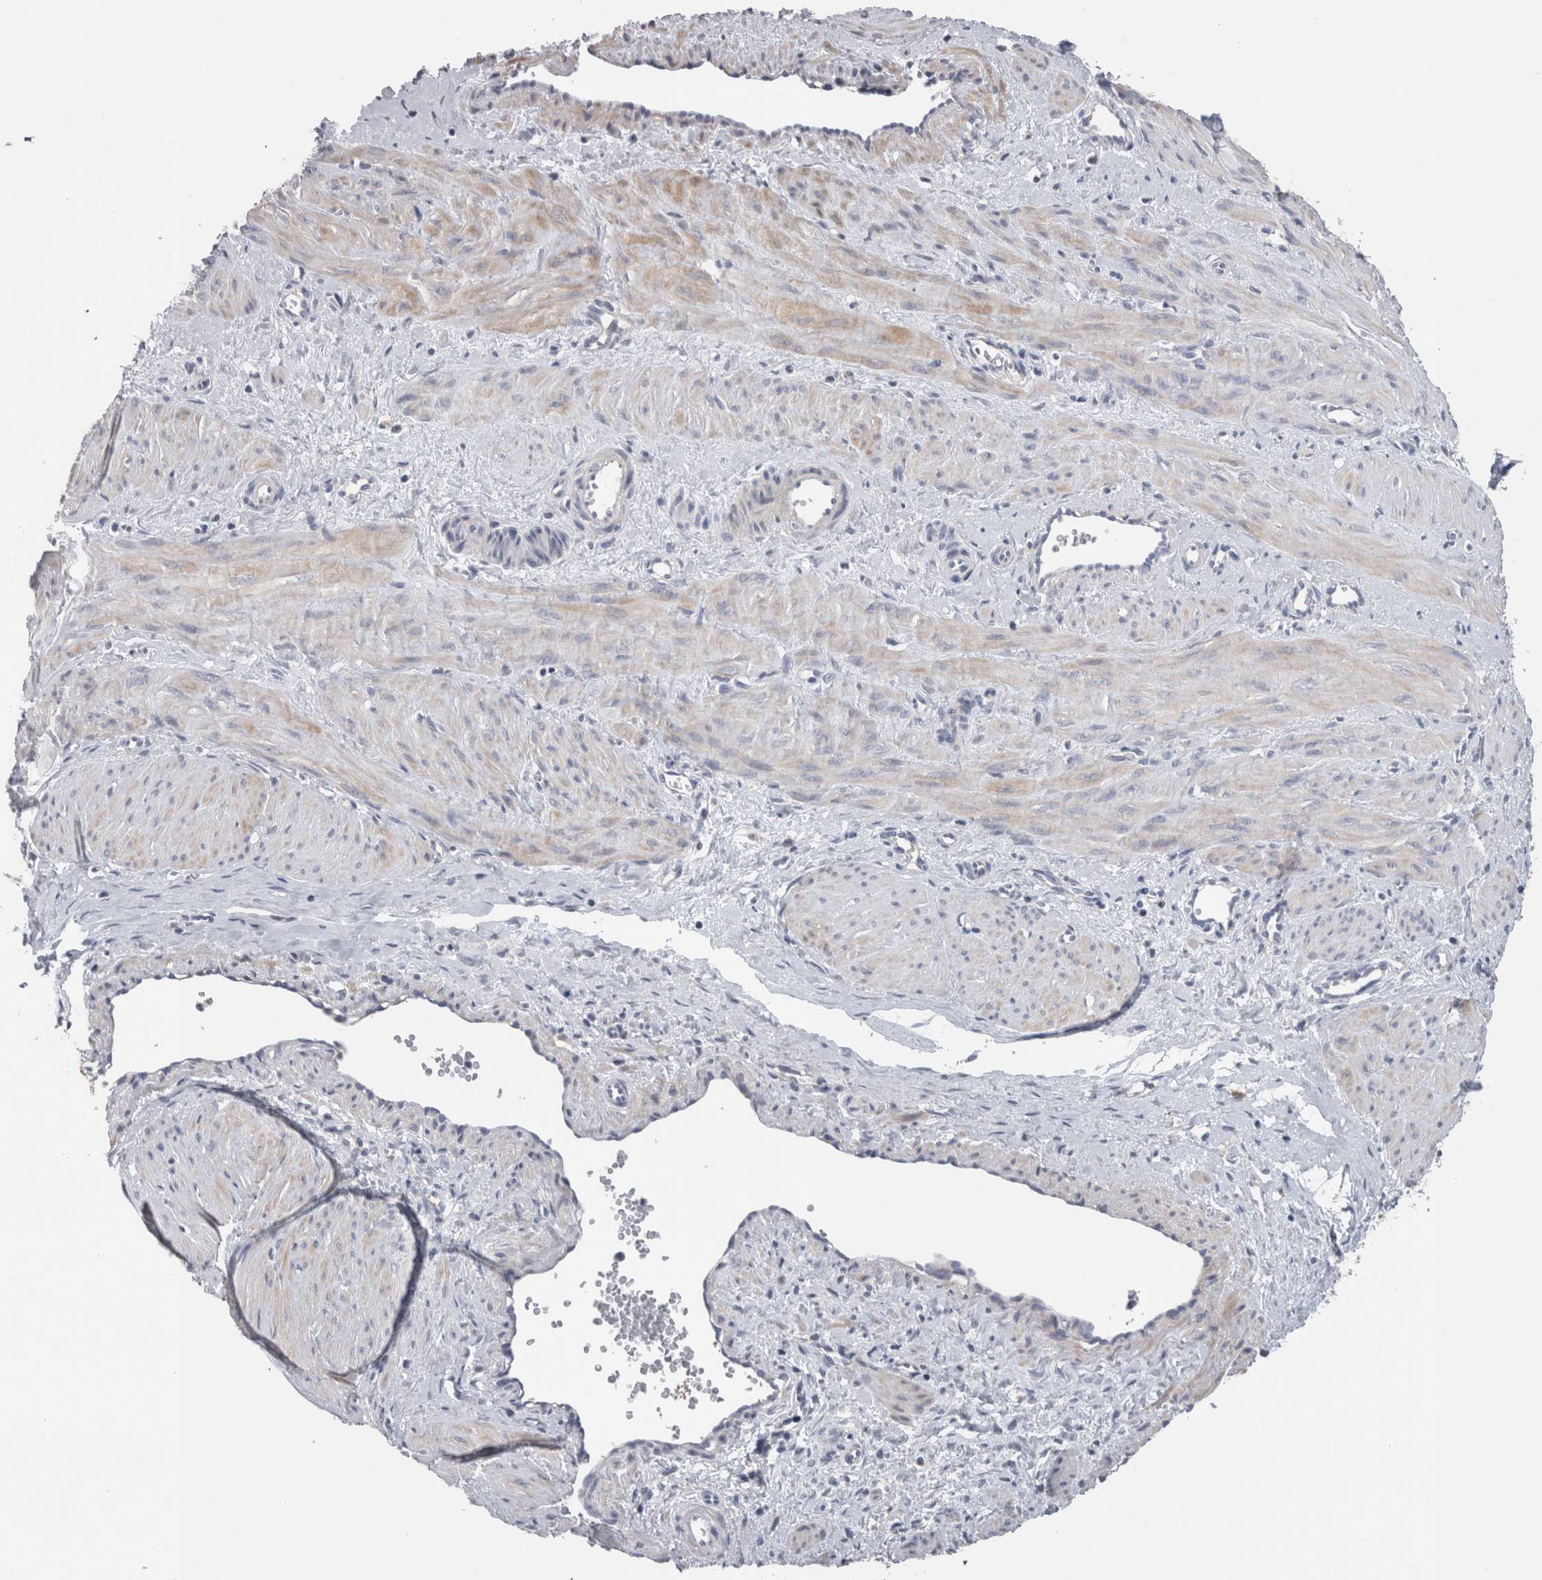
{"staining": {"intensity": "weak", "quantity": "<25%", "location": "cytoplasmic/membranous"}, "tissue": "smooth muscle", "cell_type": "Smooth muscle cells", "image_type": "normal", "snomed": [{"axis": "morphology", "description": "Normal tissue, NOS"}, {"axis": "topography", "description": "Endometrium"}], "caption": "Immunohistochemical staining of normal smooth muscle shows no significant expression in smooth muscle cells.", "gene": "GDAP1", "patient": {"sex": "female", "age": 33}}